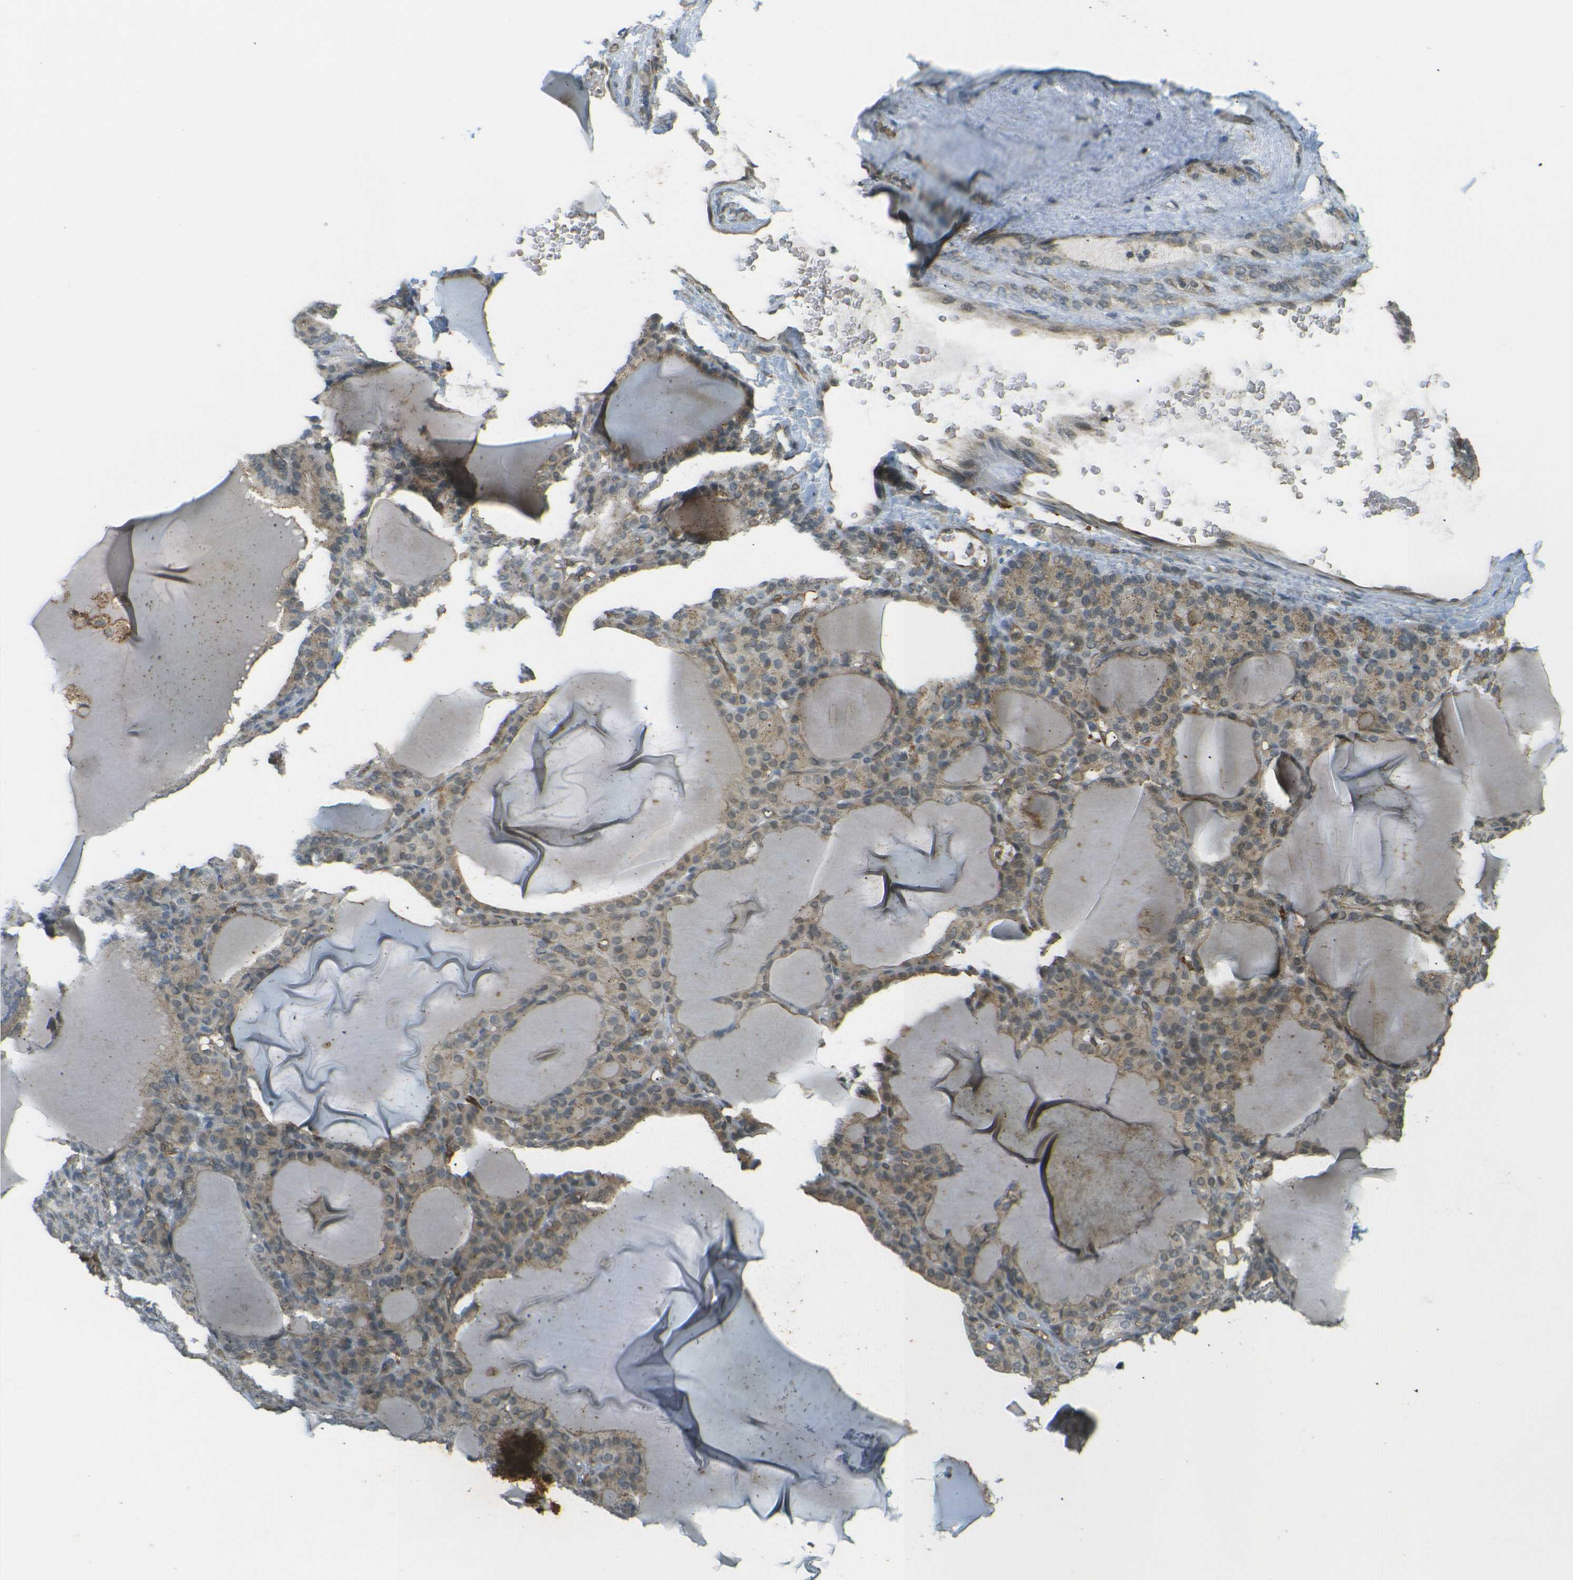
{"staining": {"intensity": "moderate", "quantity": ">75%", "location": "cytoplasmic/membranous"}, "tissue": "thyroid gland", "cell_type": "Glandular cells", "image_type": "normal", "snomed": [{"axis": "morphology", "description": "Normal tissue, NOS"}, {"axis": "topography", "description": "Thyroid gland"}], "caption": "IHC (DAB (3,3'-diaminobenzidine)) staining of benign thyroid gland displays moderate cytoplasmic/membranous protein staining in approximately >75% of glandular cells.", "gene": "DAB2", "patient": {"sex": "female", "age": 28}}